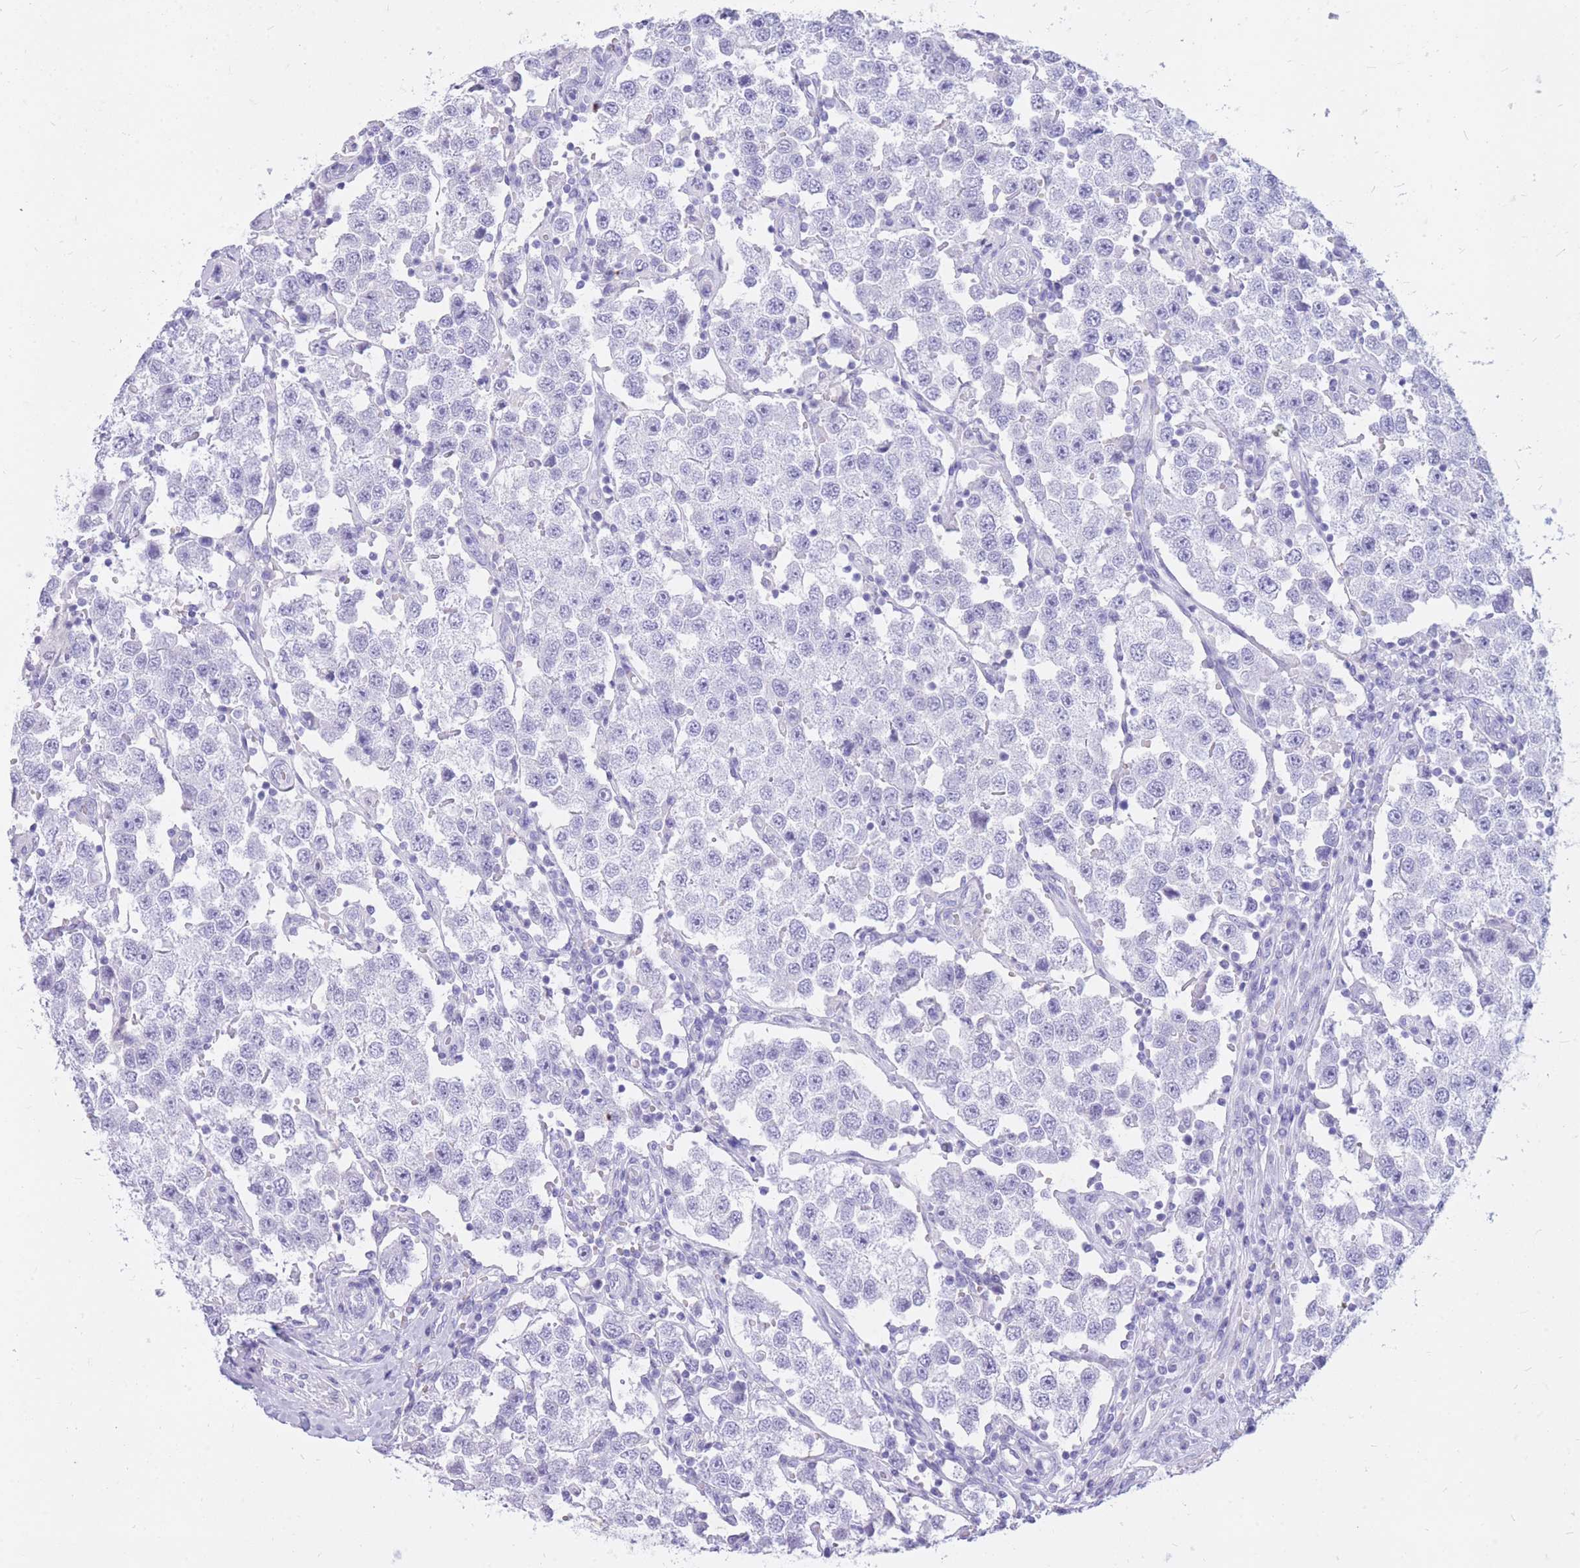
{"staining": {"intensity": "negative", "quantity": "none", "location": "none"}, "tissue": "testis cancer", "cell_type": "Tumor cells", "image_type": "cancer", "snomed": [{"axis": "morphology", "description": "Seminoma, NOS"}, {"axis": "topography", "description": "Testis"}], "caption": "Testis cancer (seminoma) was stained to show a protein in brown. There is no significant staining in tumor cells. The staining was performed using DAB (3,3'-diaminobenzidine) to visualize the protein expression in brown, while the nuclei were stained in blue with hematoxylin (Magnification: 20x).", "gene": "CYP21A2", "patient": {"sex": "male", "age": 37}}